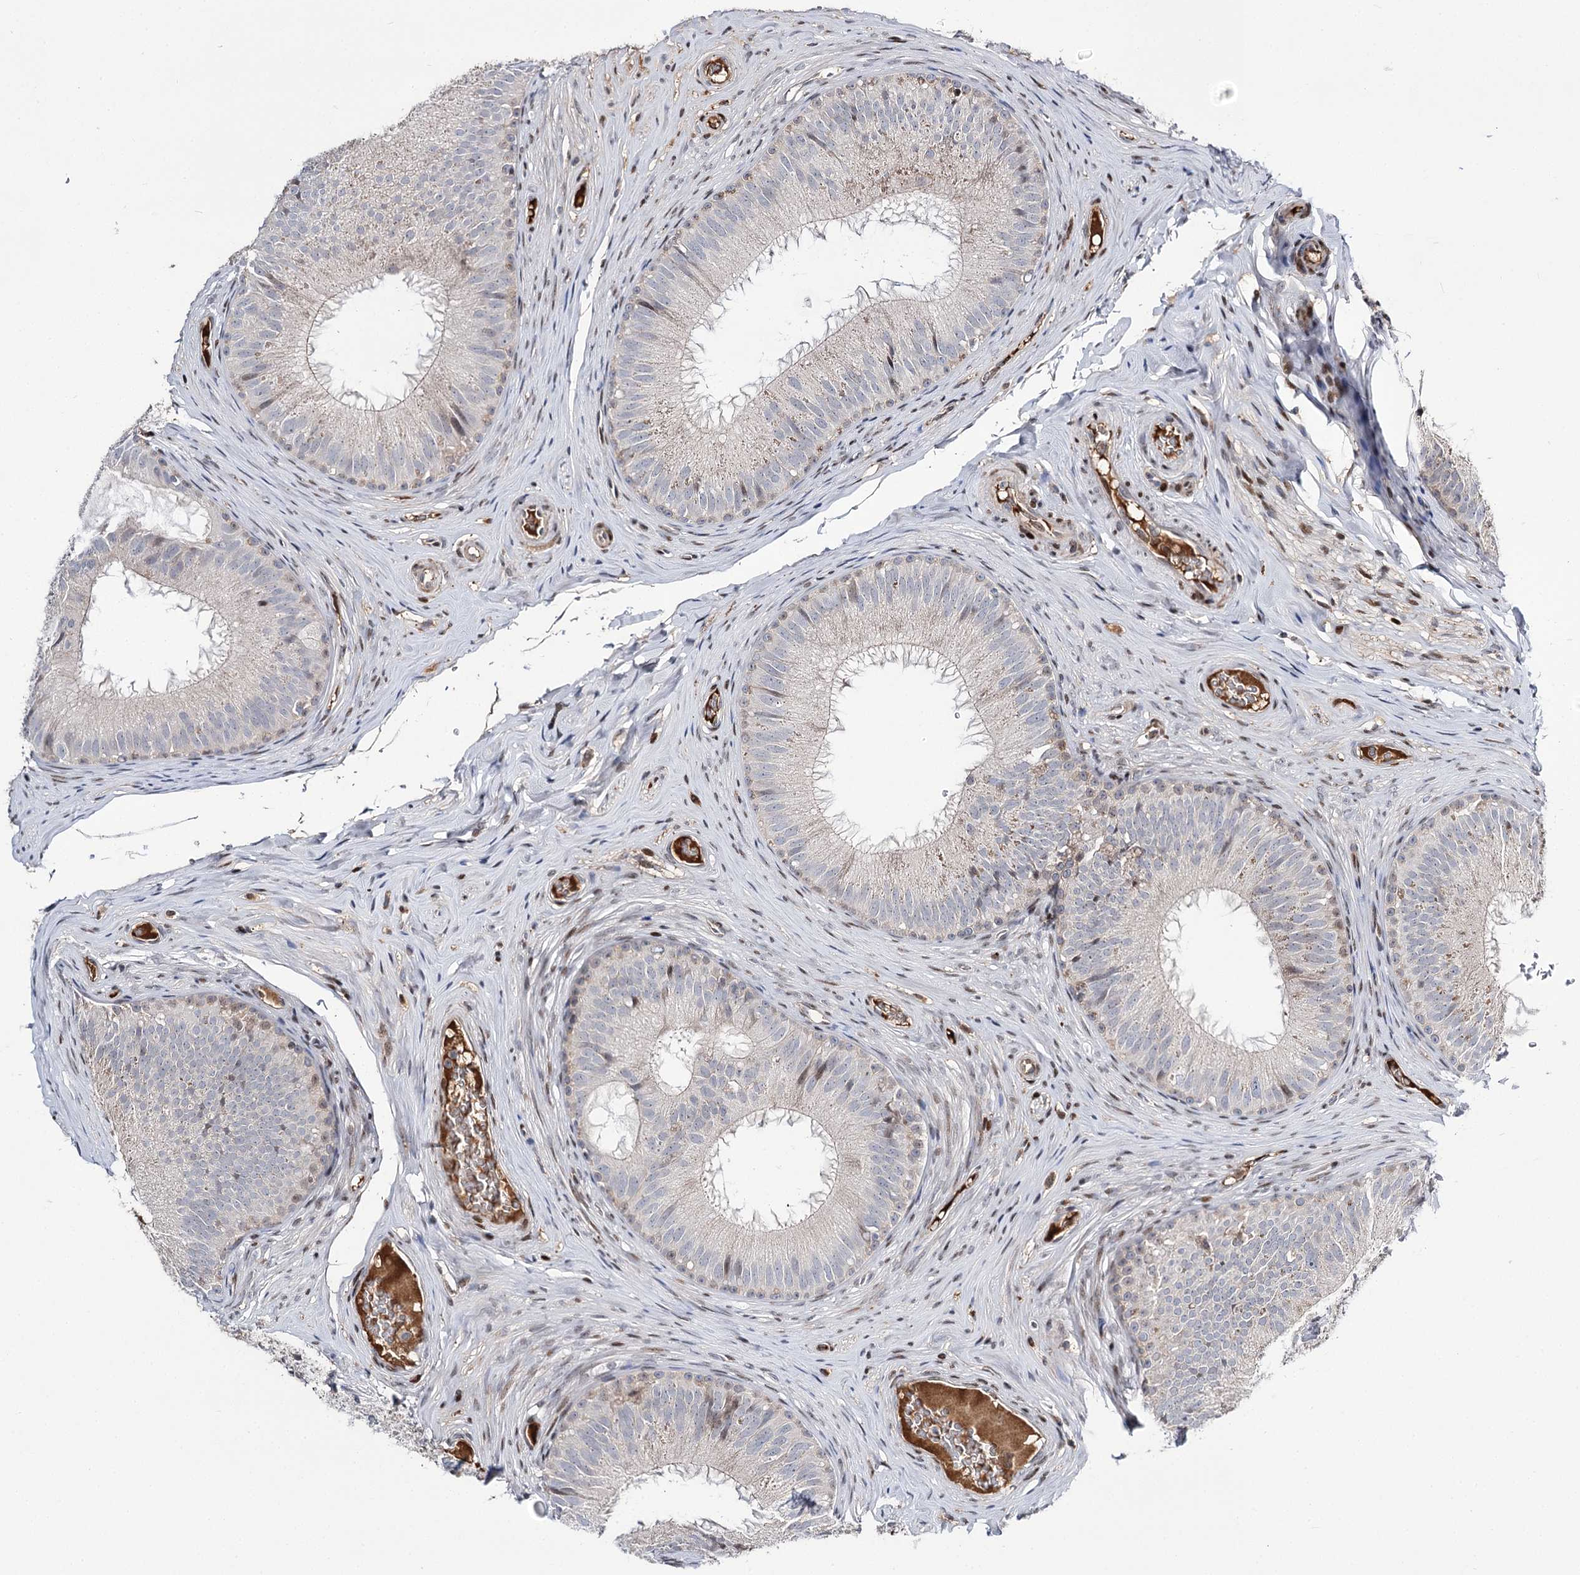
{"staining": {"intensity": "moderate", "quantity": "<25%", "location": "nuclear"}, "tissue": "epididymis", "cell_type": "Glandular cells", "image_type": "normal", "snomed": [{"axis": "morphology", "description": "Normal tissue, NOS"}, {"axis": "topography", "description": "Epididymis"}], "caption": "Normal epididymis exhibits moderate nuclear positivity in about <25% of glandular cells, visualized by immunohistochemistry. The staining was performed using DAB (3,3'-diaminobenzidine), with brown indicating positive protein expression. Nuclei are stained blue with hematoxylin.", "gene": "ITFG2", "patient": {"sex": "male", "age": 34}}